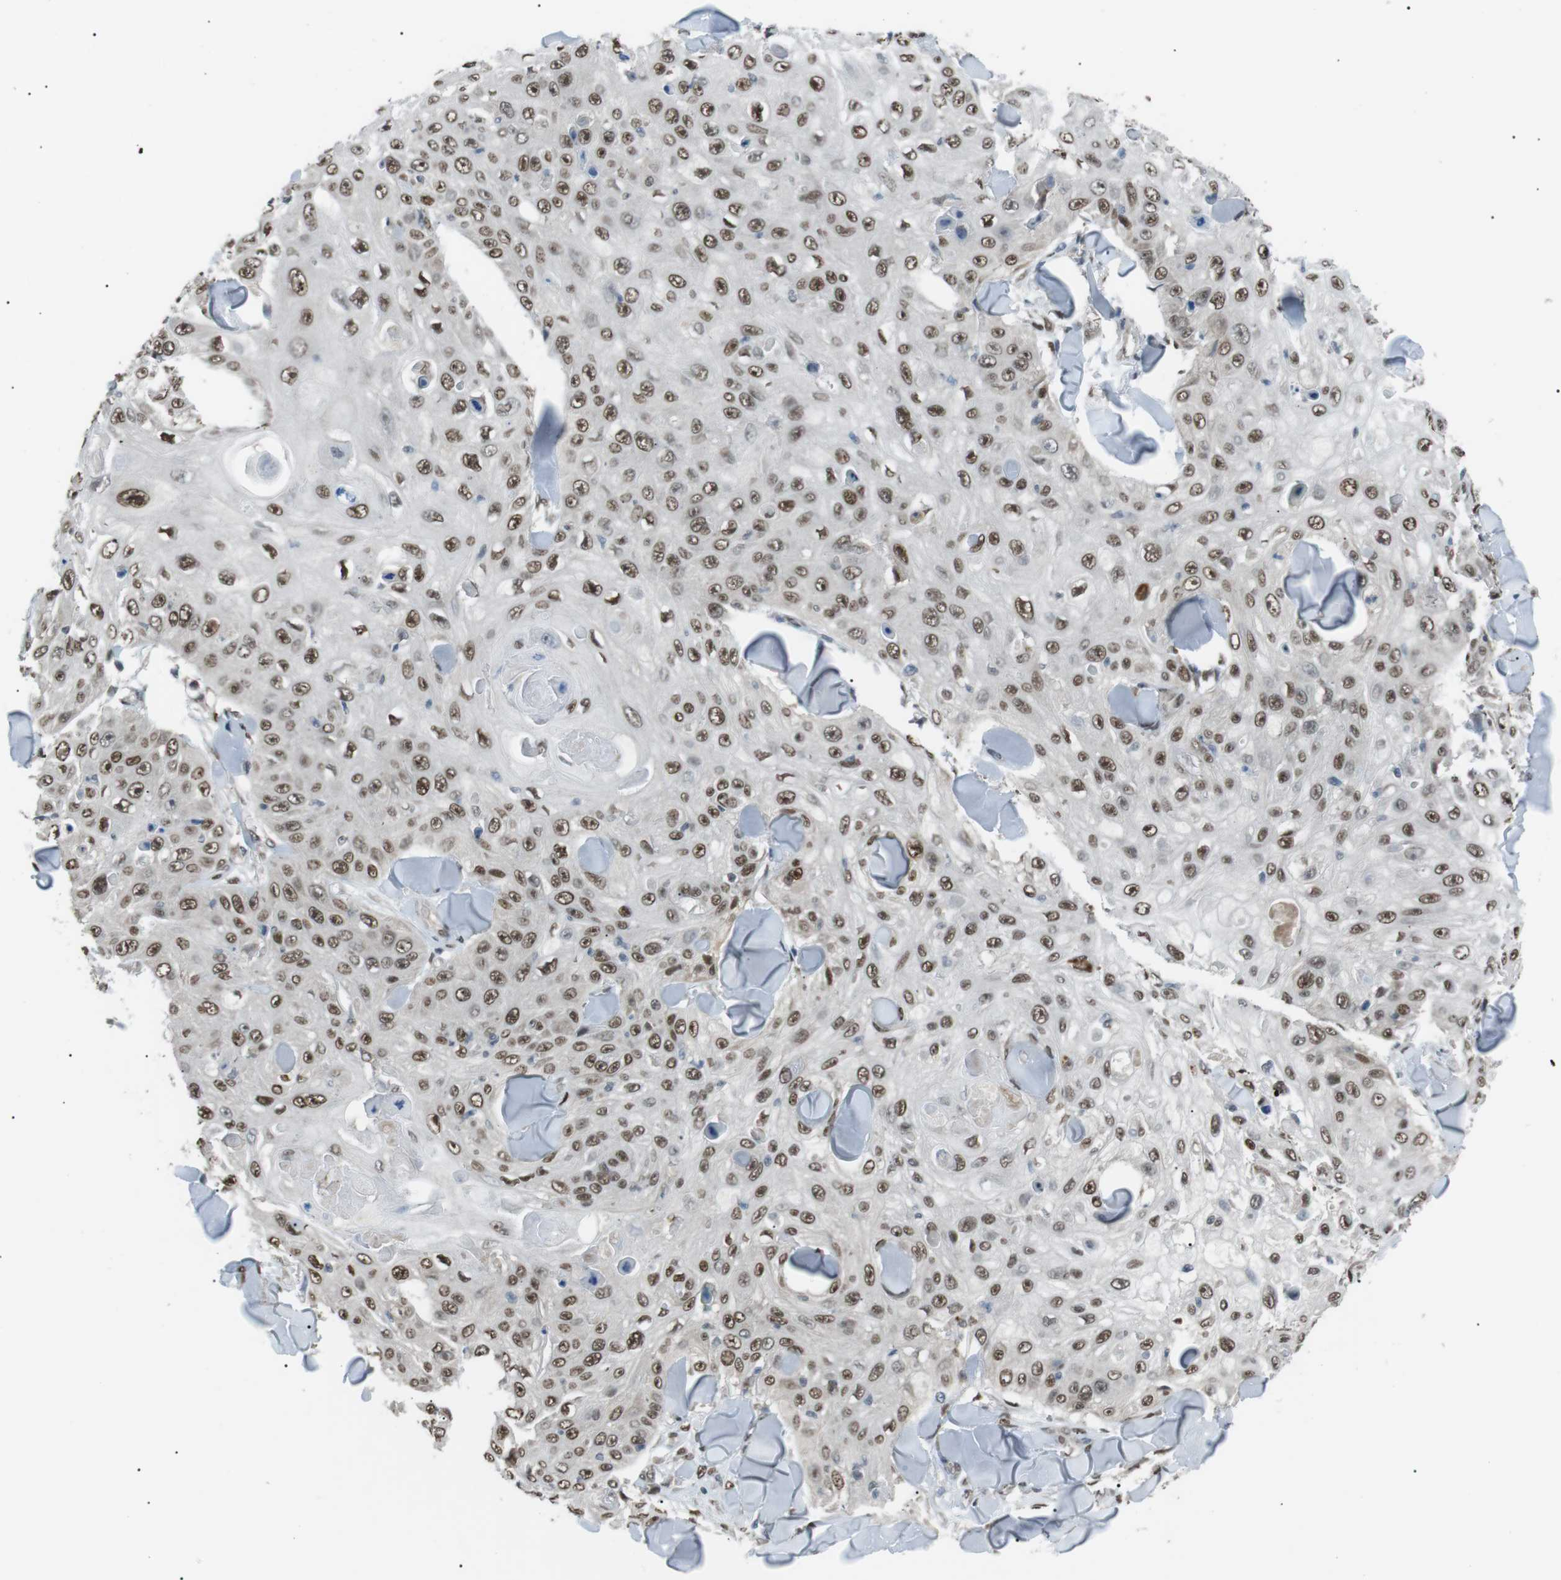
{"staining": {"intensity": "moderate", "quantity": ">75%", "location": "nuclear"}, "tissue": "skin cancer", "cell_type": "Tumor cells", "image_type": "cancer", "snomed": [{"axis": "morphology", "description": "Squamous cell carcinoma, NOS"}, {"axis": "topography", "description": "Skin"}], "caption": "A medium amount of moderate nuclear staining is appreciated in approximately >75% of tumor cells in skin cancer (squamous cell carcinoma) tissue.", "gene": "SRPK2", "patient": {"sex": "male", "age": 86}}